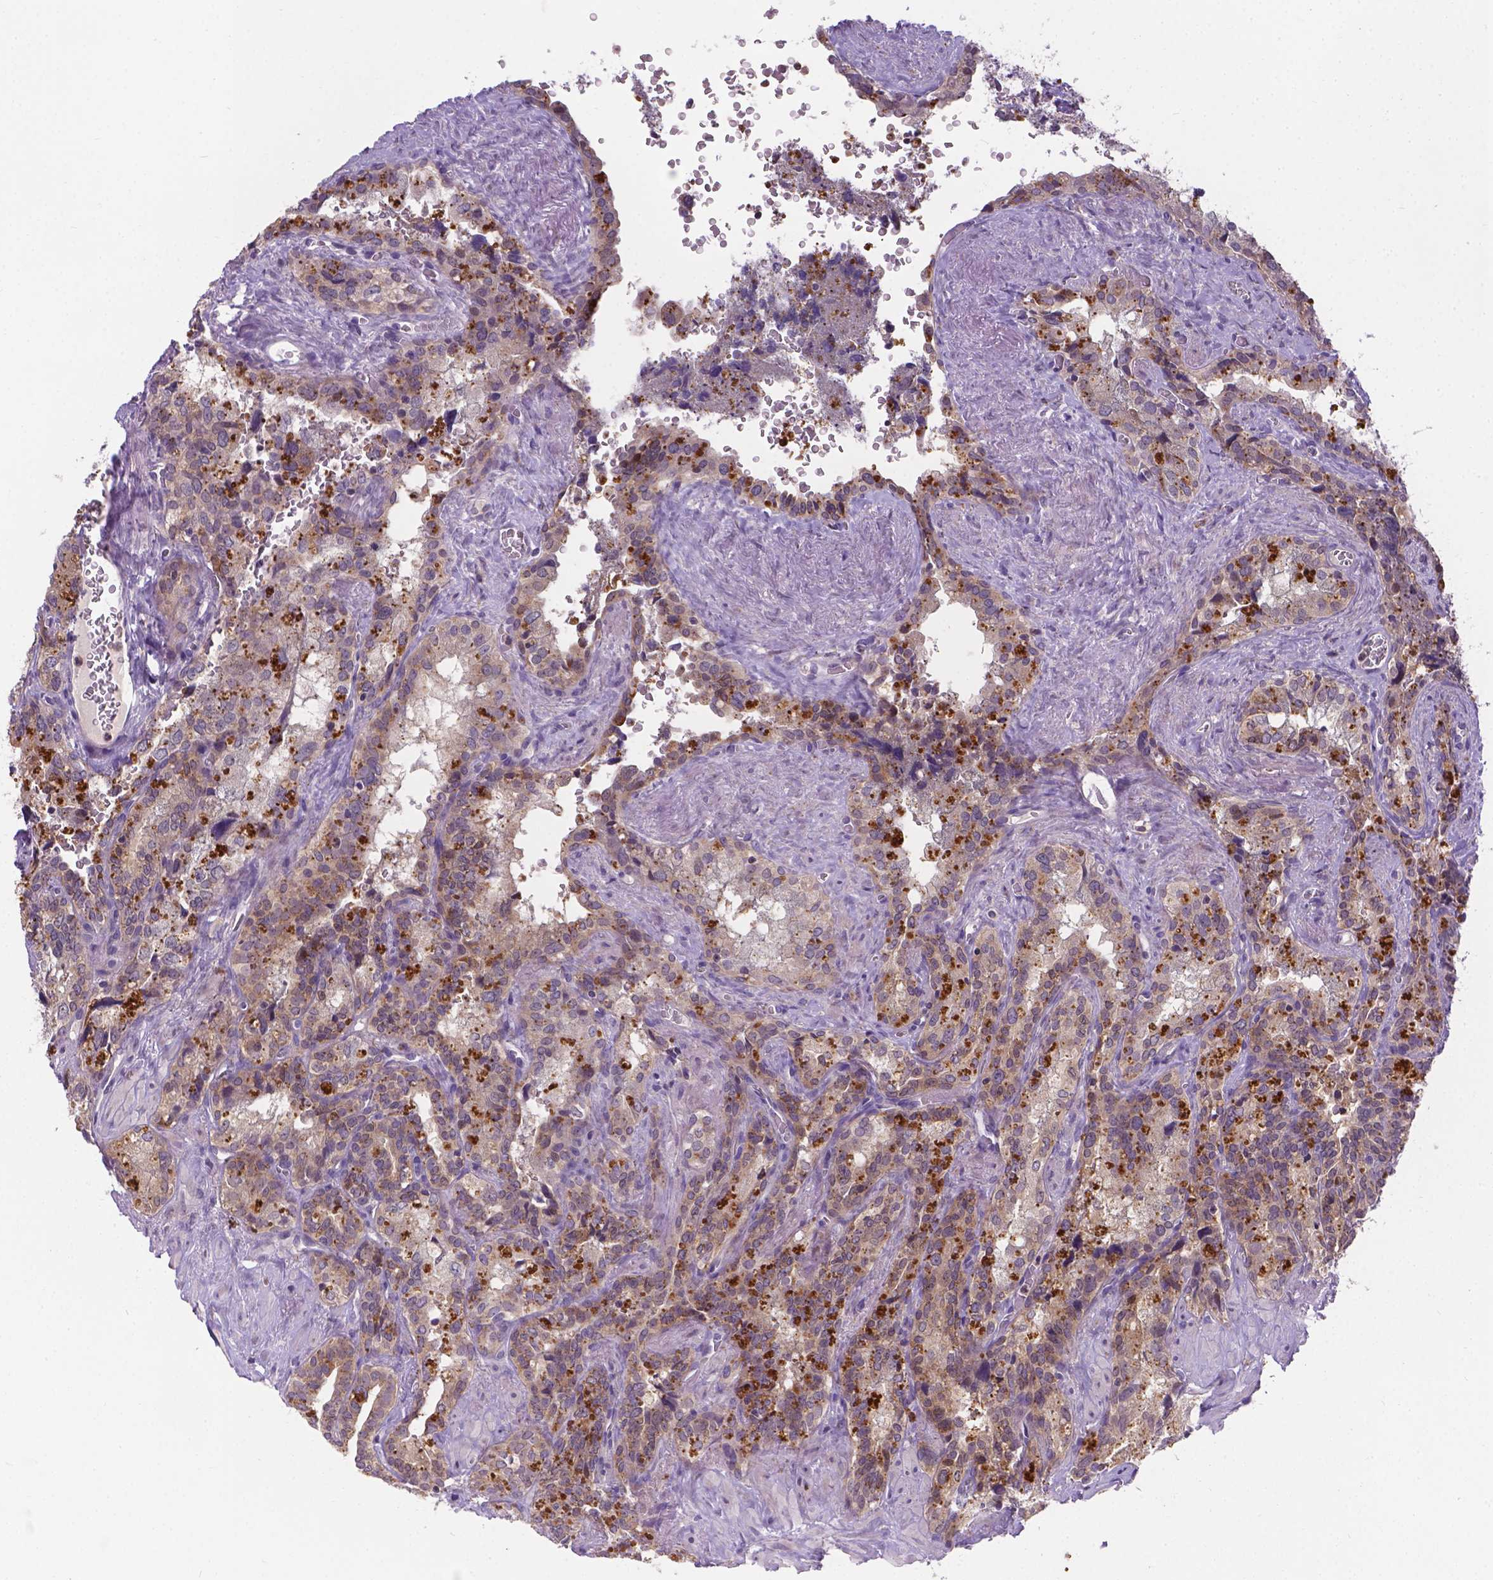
{"staining": {"intensity": "negative", "quantity": "none", "location": "none"}, "tissue": "seminal vesicle", "cell_type": "Glandular cells", "image_type": "normal", "snomed": [{"axis": "morphology", "description": "Normal tissue, NOS"}, {"axis": "topography", "description": "Prostate"}, {"axis": "topography", "description": "Seminal veicle"}], "caption": "A high-resolution histopathology image shows IHC staining of normal seminal vesicle, which shows no significant expression in glandular cells.", "gene": "TM4SF18", "patient": {"sex": "male", "age": 71}}